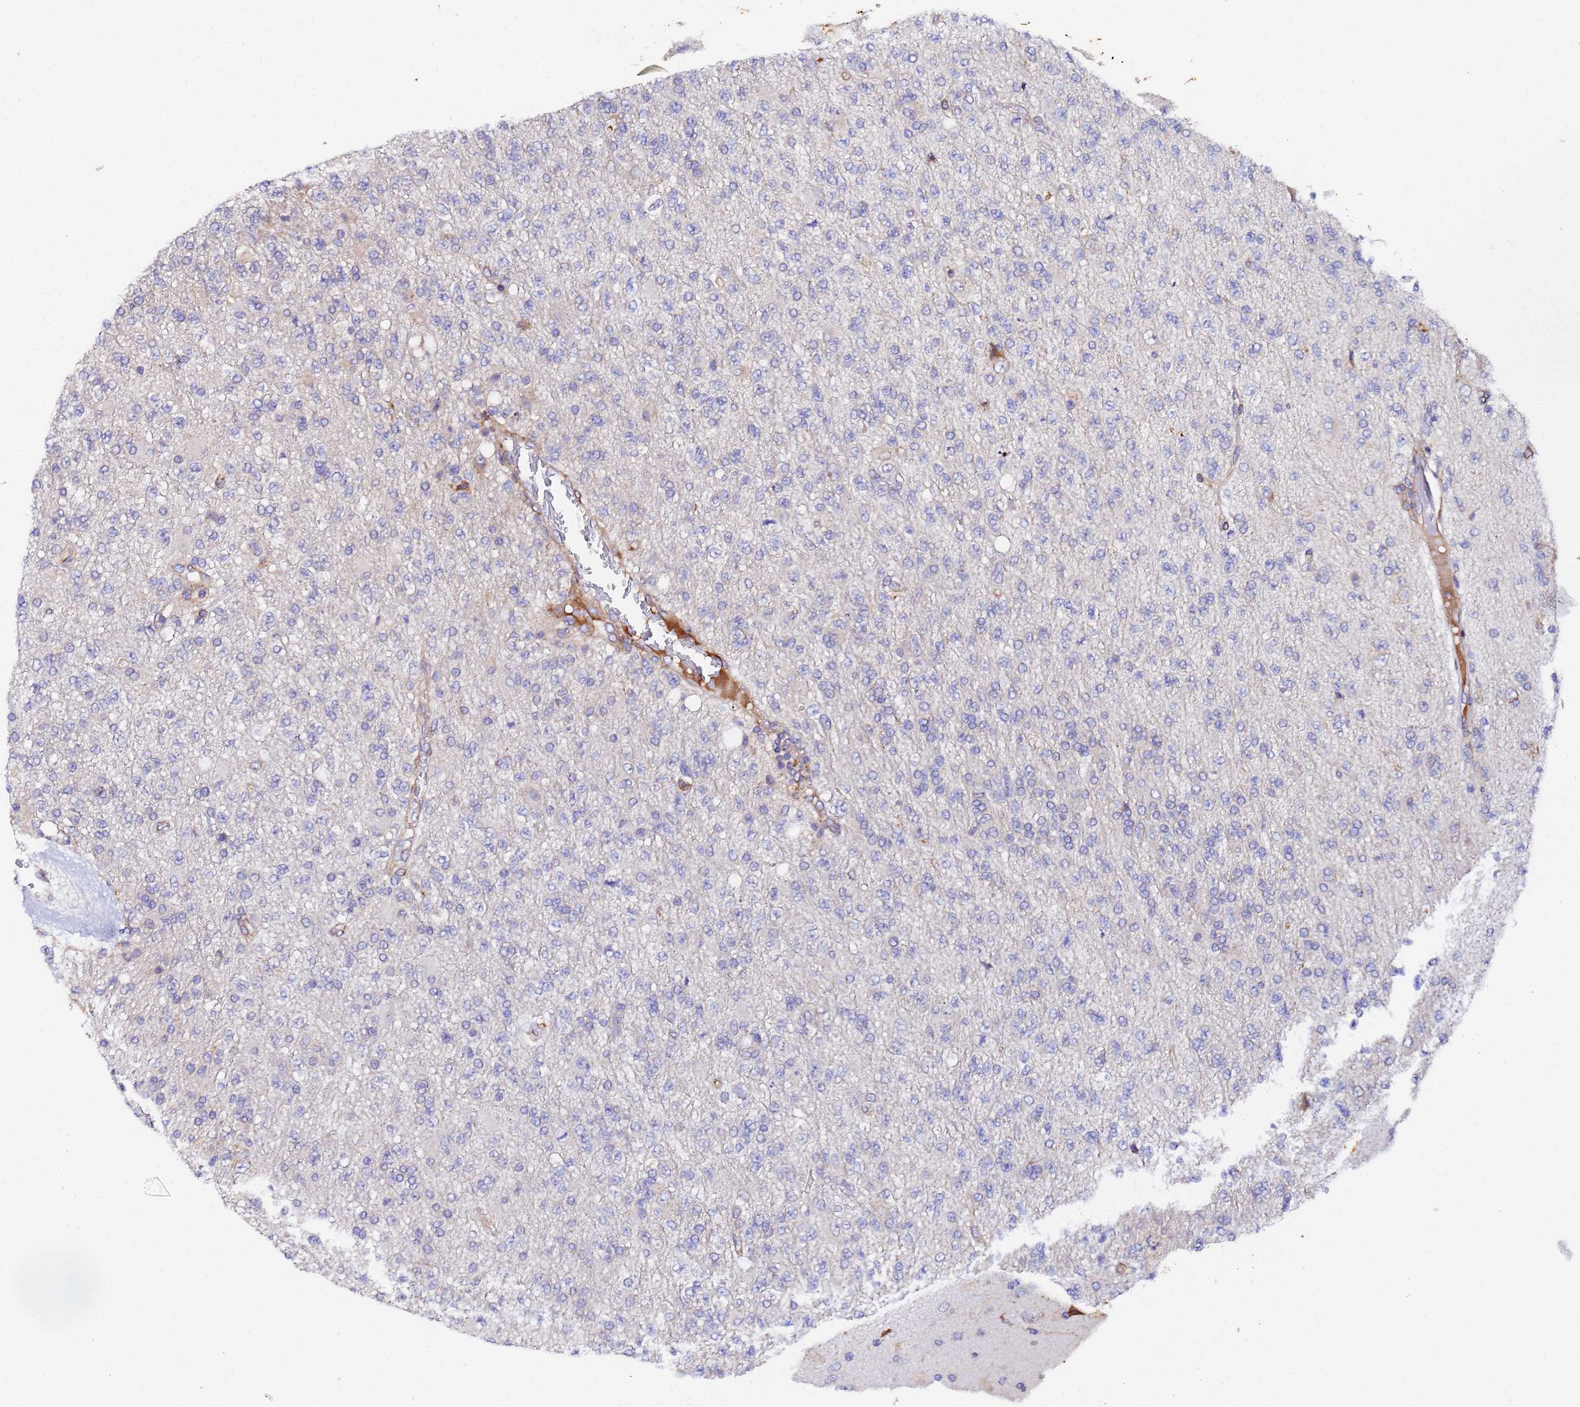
{"staining": {"intensity": "negative", "quantity": "none", "location": "none"}, "tissue": "glioma", "cell_type": "Tumor cells", "image_type": "cancer", "snomed": [{"axis": "morphology", "description": "Glioma, malignant, High grade"}, {"axis": "topography", "description": "Brain"}], "caption": "Tumor cells are negative for brown protein staining in malignant glioma (high-grade).", "gene": "POM121", "patient": {"sex": "male", "age": 56}}